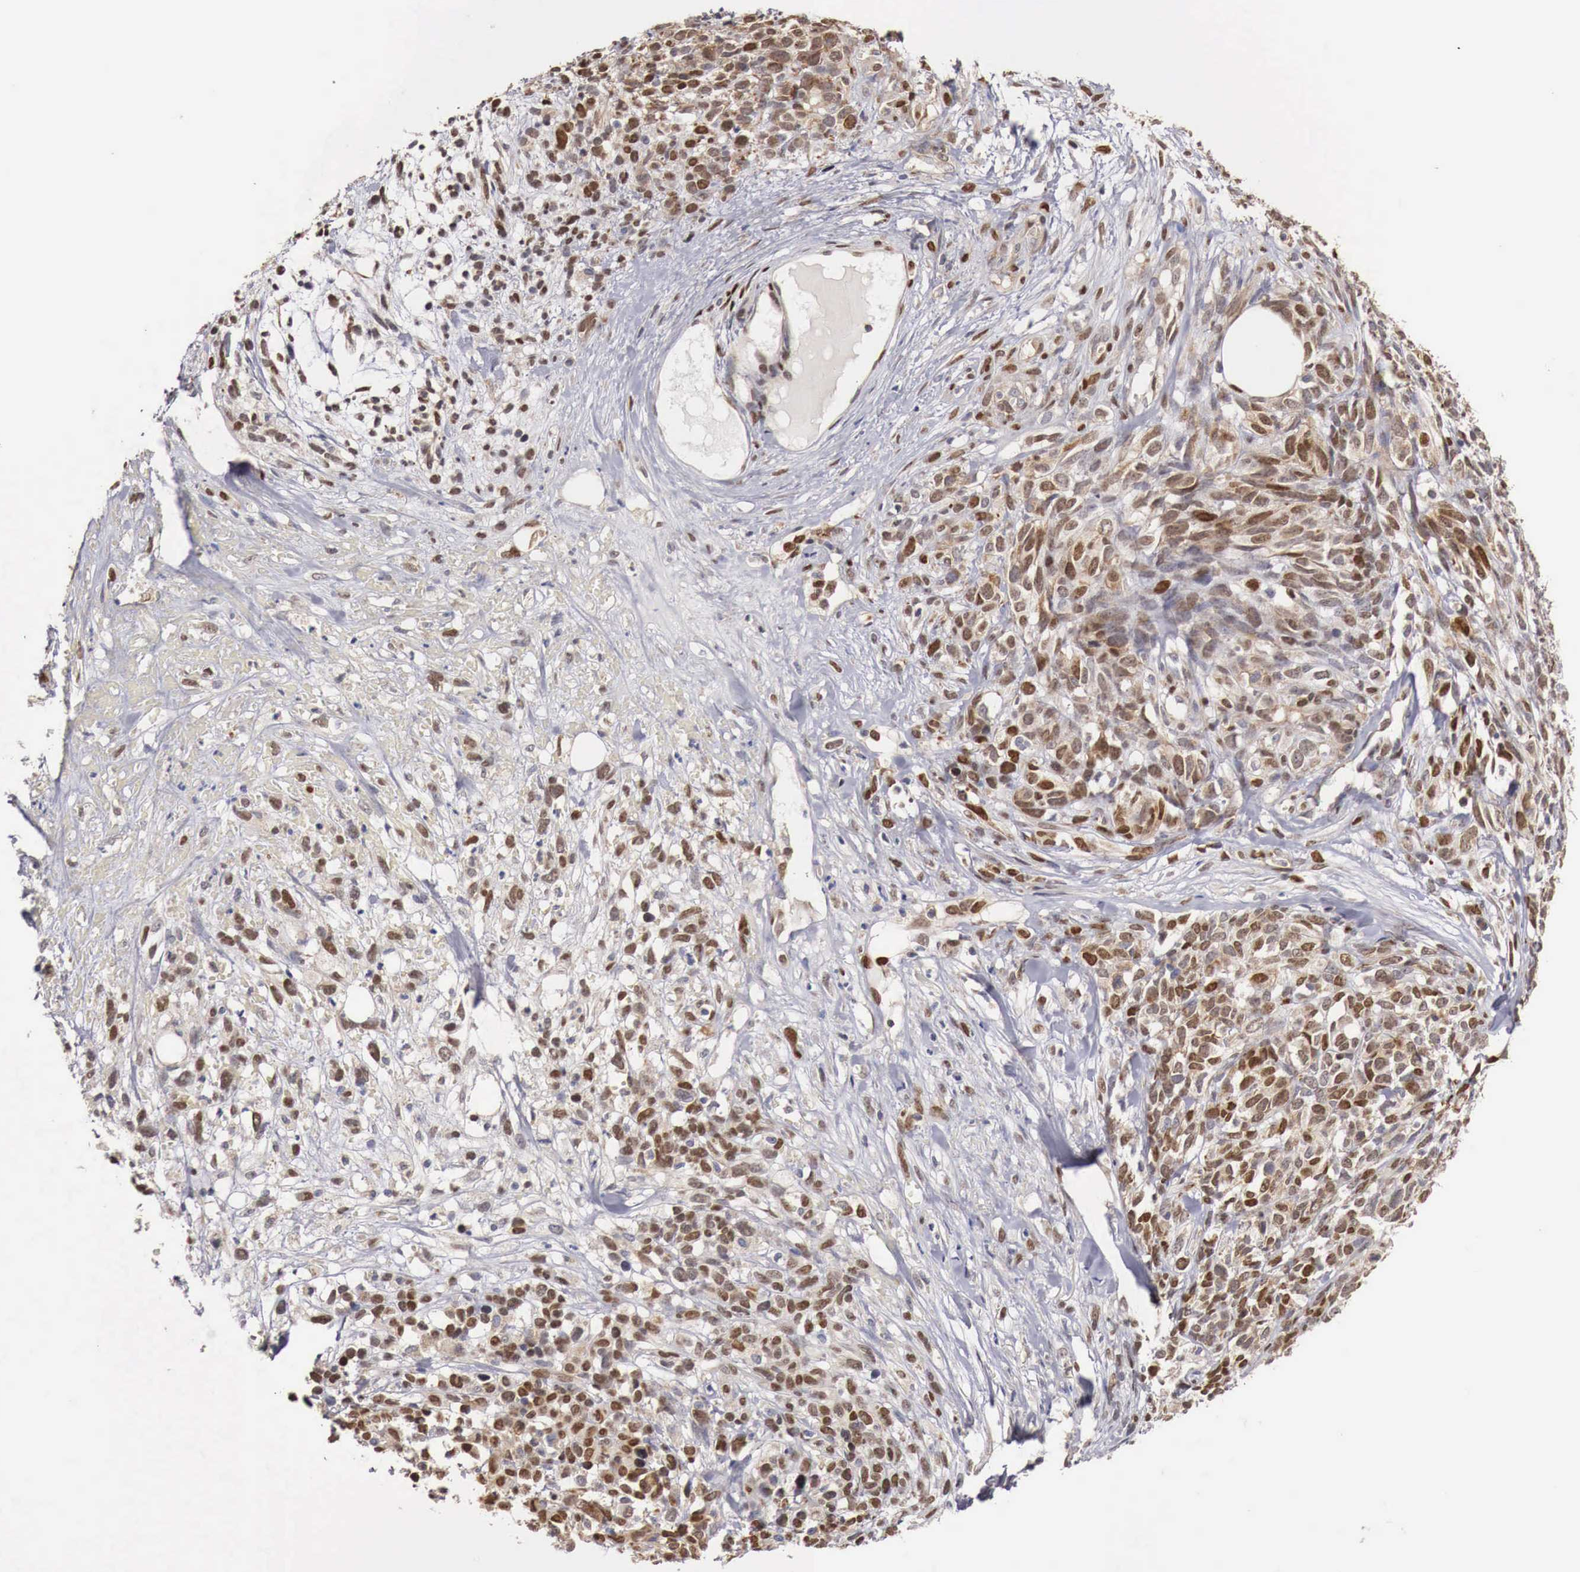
{"staining": {"intensity": "strong", "quantity": "25%-75%", "location": "nuclear"}, "tissue": "melanoma", "cell_type": "Tumor cells", "image_type": "cancer", "snomed": [{"axis": "morphology", "description": "Malignant melanoma, NOS"}, {"axis": "topography", "description": "Skin"}], "caption": "Immunohistochemistry (DAB) staining of human melanoma displays strong nuclear protein staining in about 25%-75% of tumor cells.", "gene": "KHDRBS2", "patient": {"sex": "female", "age": 85}}